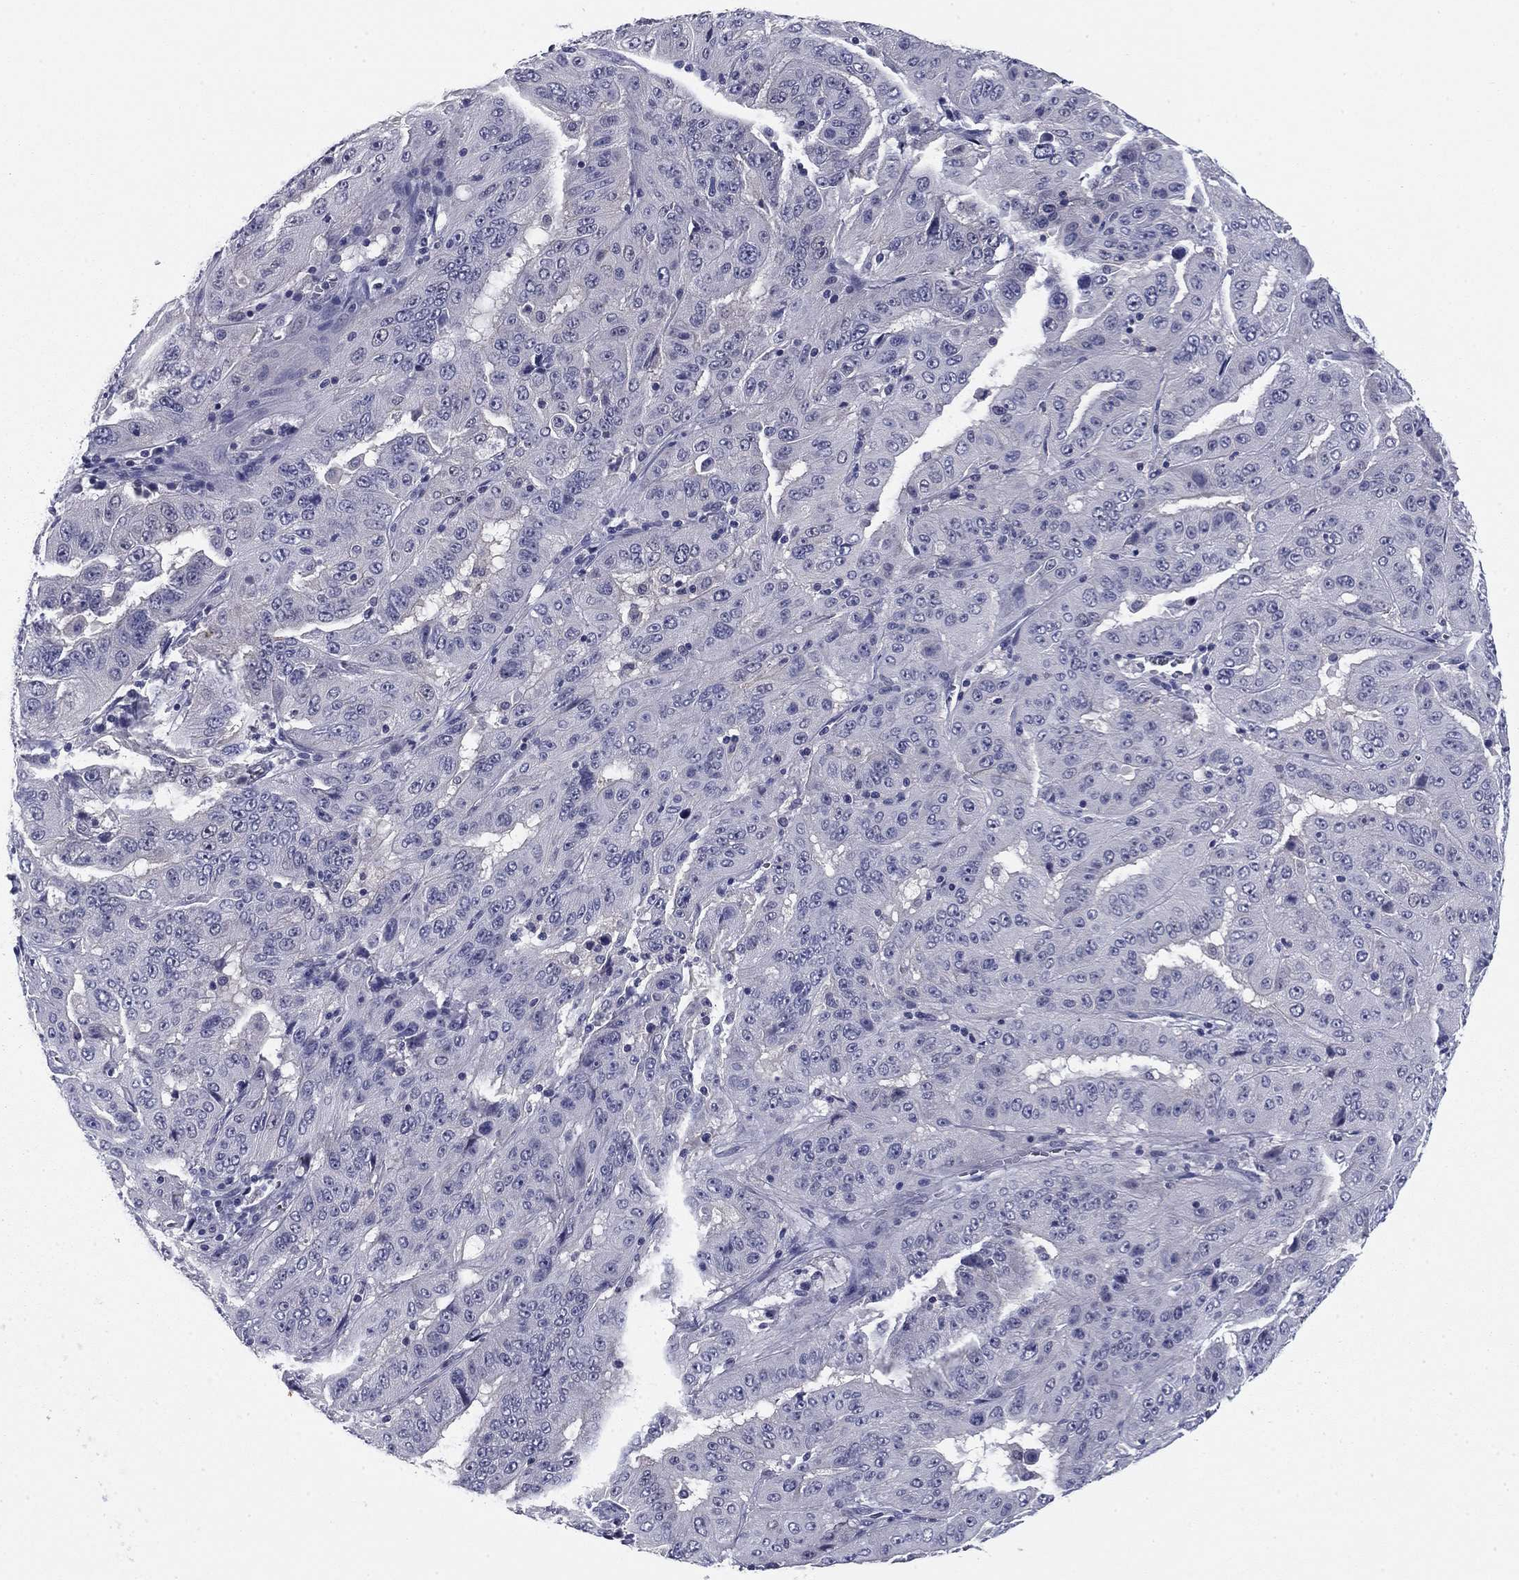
{"staining": {"intensity": "negative", "quantity": "none", "location": "none"}, "tissue": "pancreatic cancer", "cell_type": "Tumor cells", "image_type": "cancer", "snomed": [{"axis": "morphology", "description": "Adenocarcinoma, NOS"}, {"axis": "topography", "description": "Pancreas"}], "caption": "IHC photomicrograph of neoplastic tissue: human pancreatic cancer (adenocarcinoma) stained with DAB (3,3'-diaminobenzidine) demonstrates no significant protein positivity in tumor cells.", "gene": "REXO5", "patient": {"sex": "male", "age": 63}}